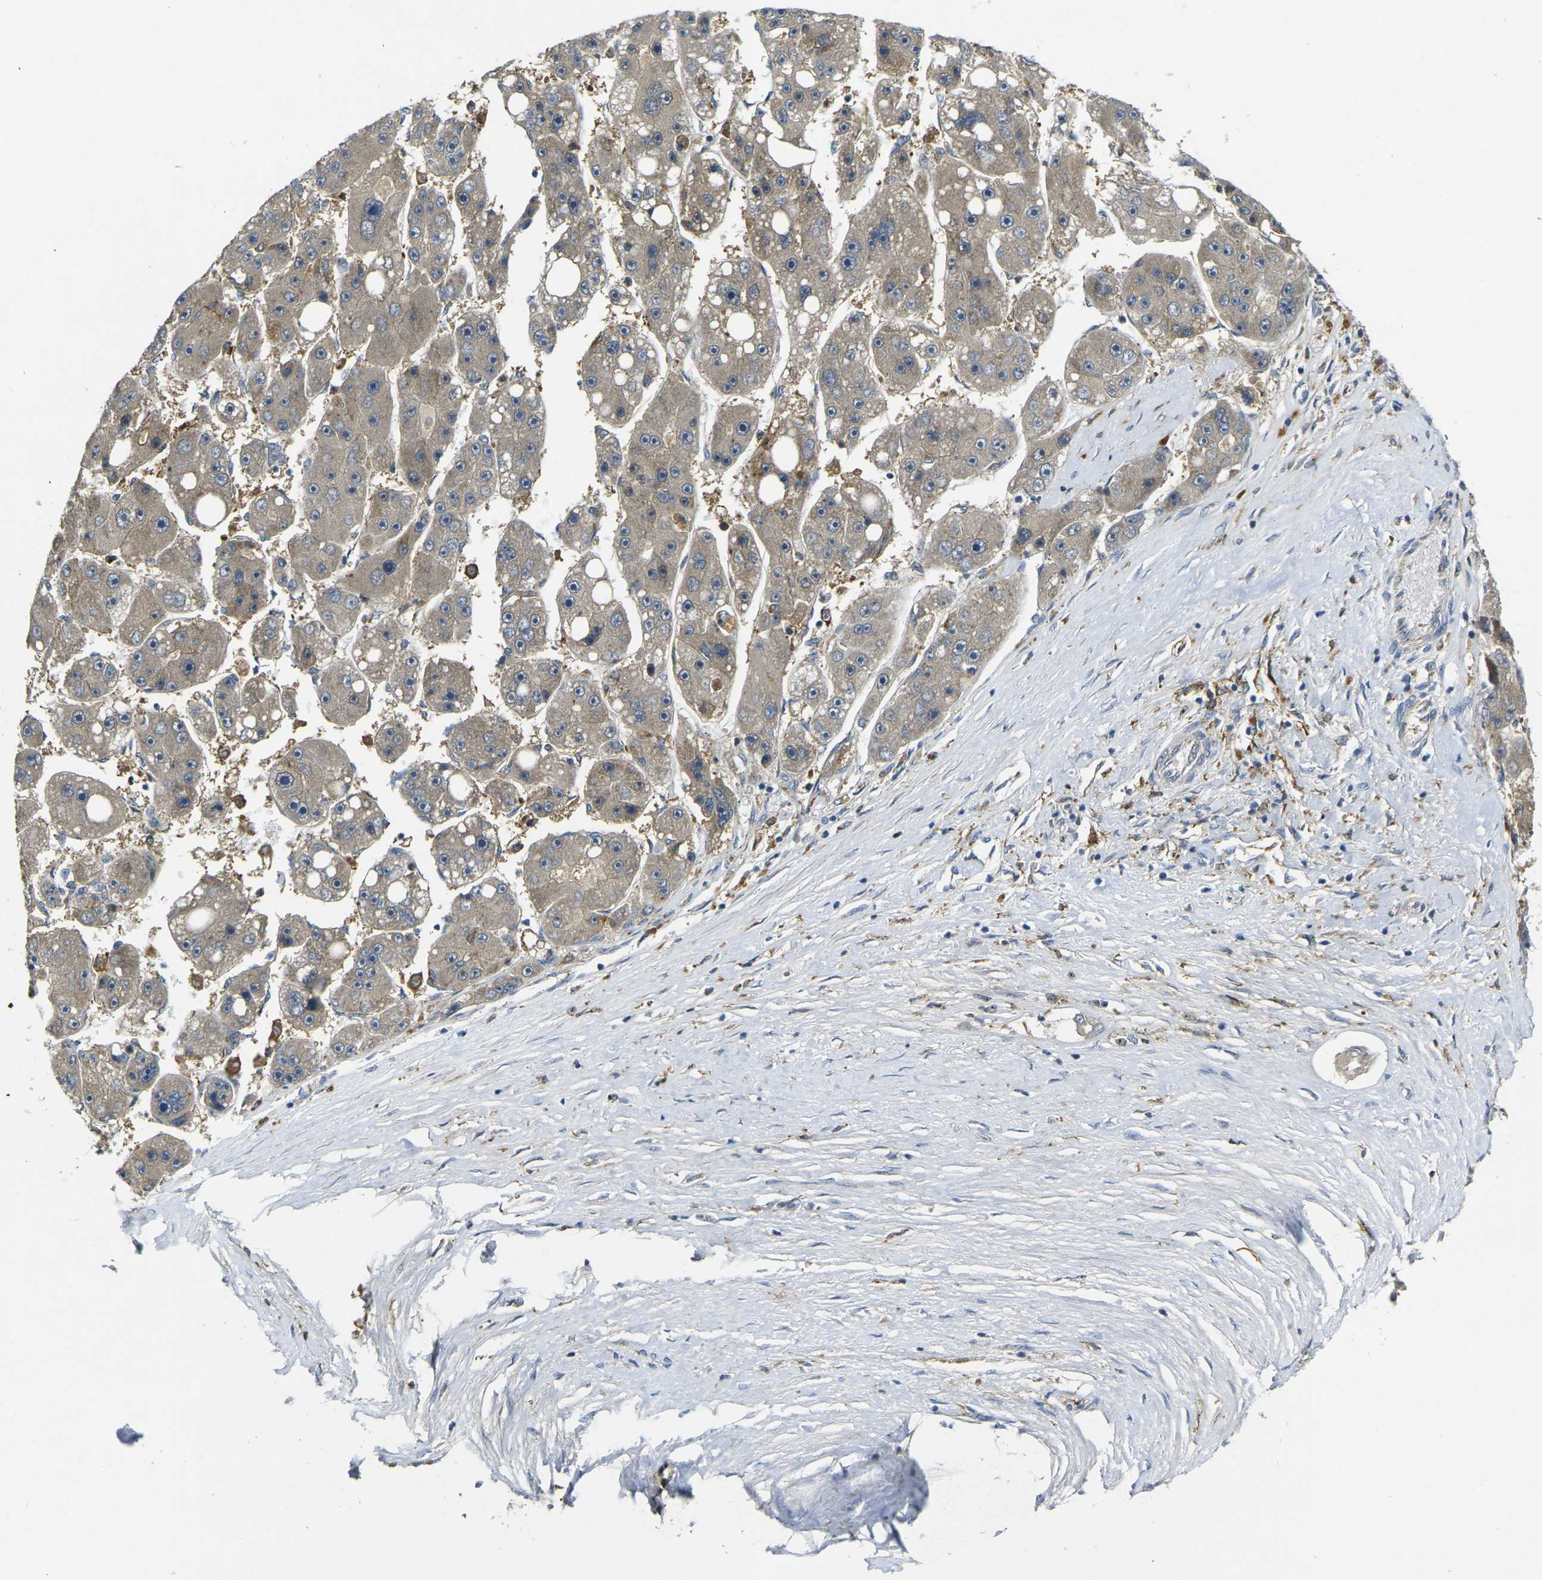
{"staining": {"intensity": "weak", "quantity": ">75%", "location": "cytoplasmic/membranous"}, "tissue": "liver cancer", "cell_type": "Tumor cells", "image_type": "cancer", "snomed": [{"axis": "morphology", "description": "Carcinoma, Hepatocellular, NOS"}, {"axis": "topography", "description": "Liver"}], "caption": "Protein staining exhibits weak cytoplasmic/membranous expression in approximately >75% of tumor cells in liver cancer (hepatocellular carcinoma).", "gene": "PIGL", "patient": {"sex": "female", "age": 61}}